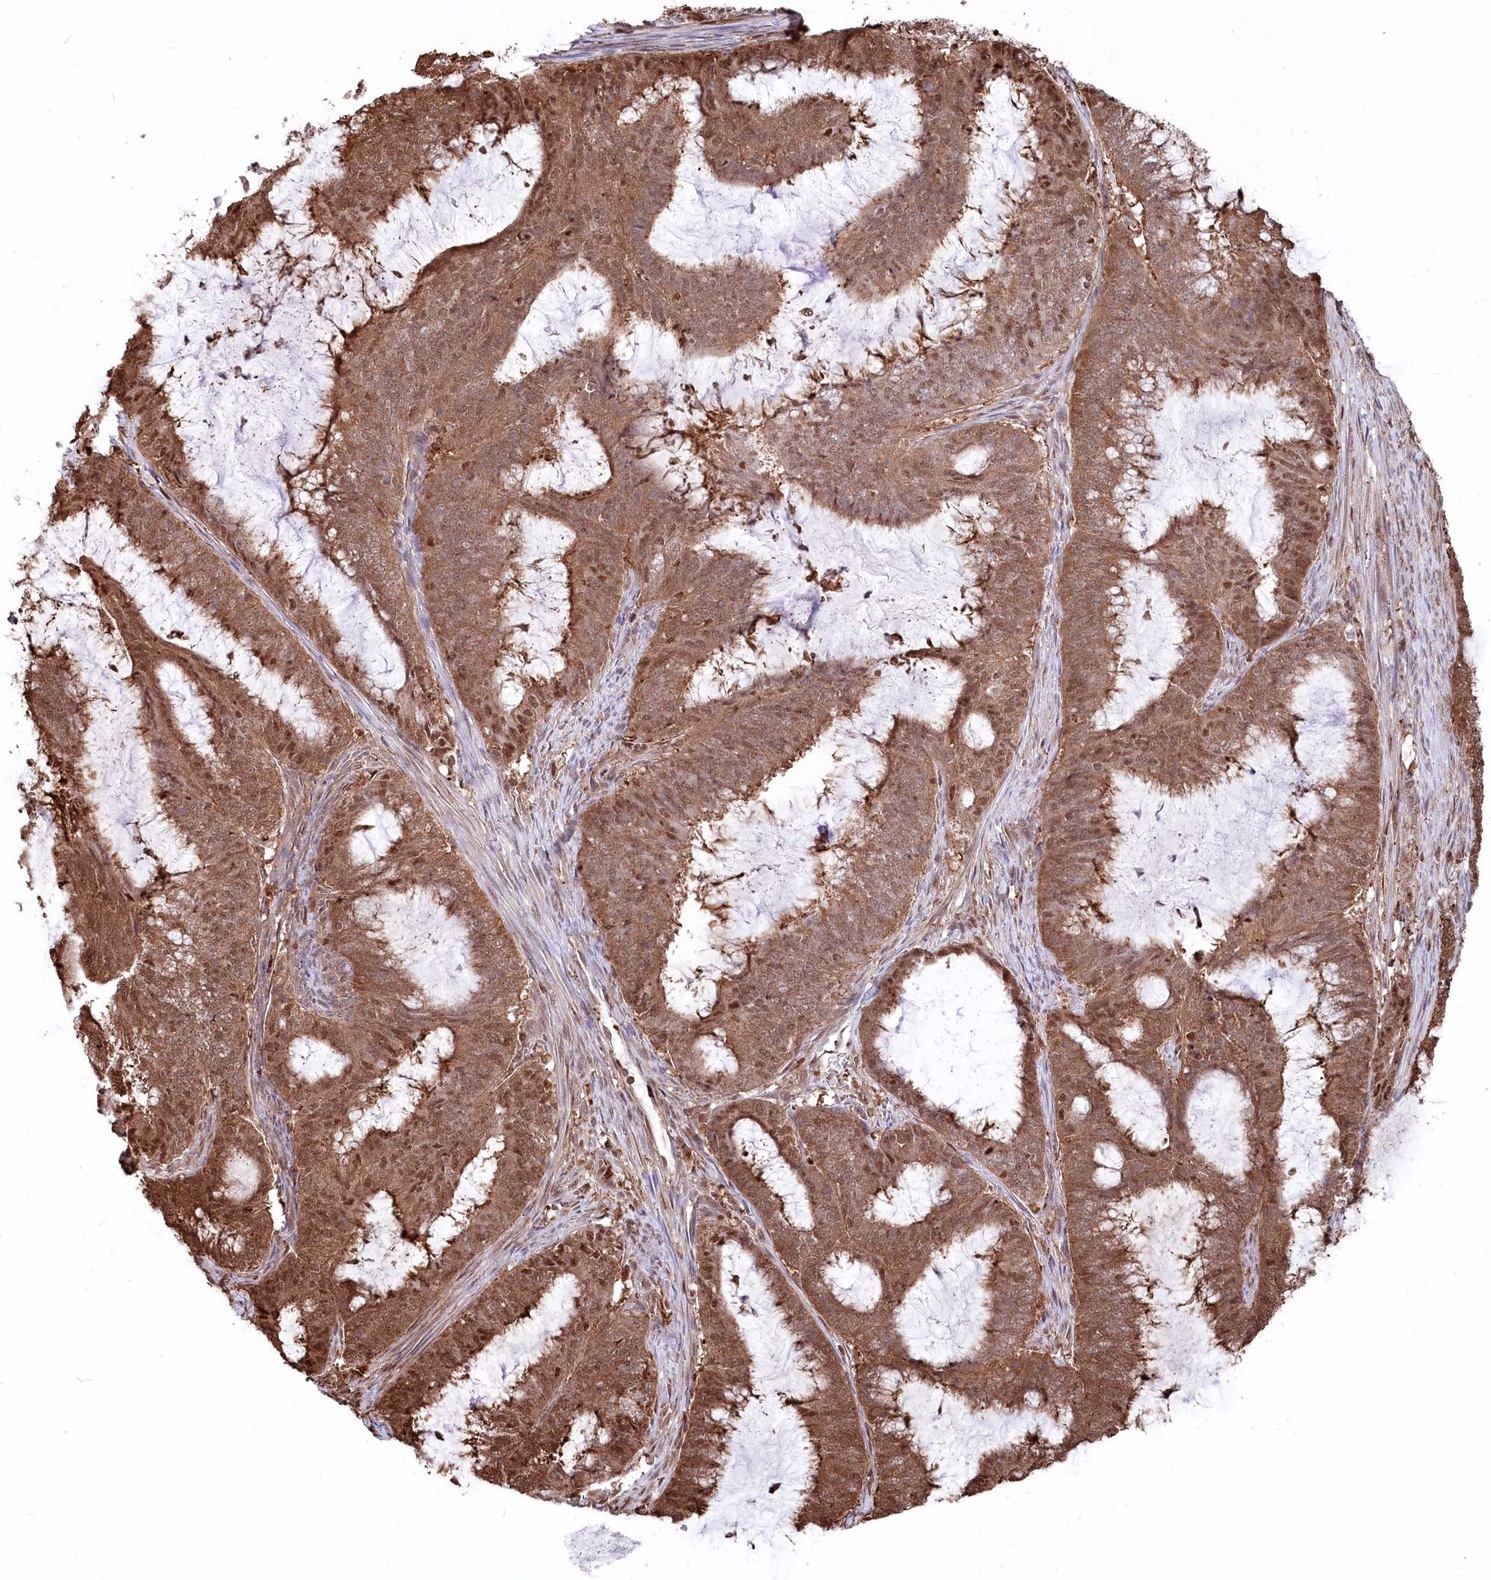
{"staining": {"intensity": "moderate", "quantity": ">75%", "location": "cytoplasmic/membranous,nuclear"}, "tissue": "endometrial cancer", "cell_type": "Tumor cells", "image_type": "cancer", "snomed": [{"axis": "morphology", "description": "Adenocarcinoma, NOS"}, {"axis": "topography", "description": "Endometrium"}], "caption": "IHC micrograph of human endometrial adenocarcinoma stained for a protein (brown), which reveals medium levels of moderate cytoplasmic/membranous and nuclear expression in about >75% of tumor cells.", "gene": "PSMA1", "patient": {"sex": "female", "age": 51}}